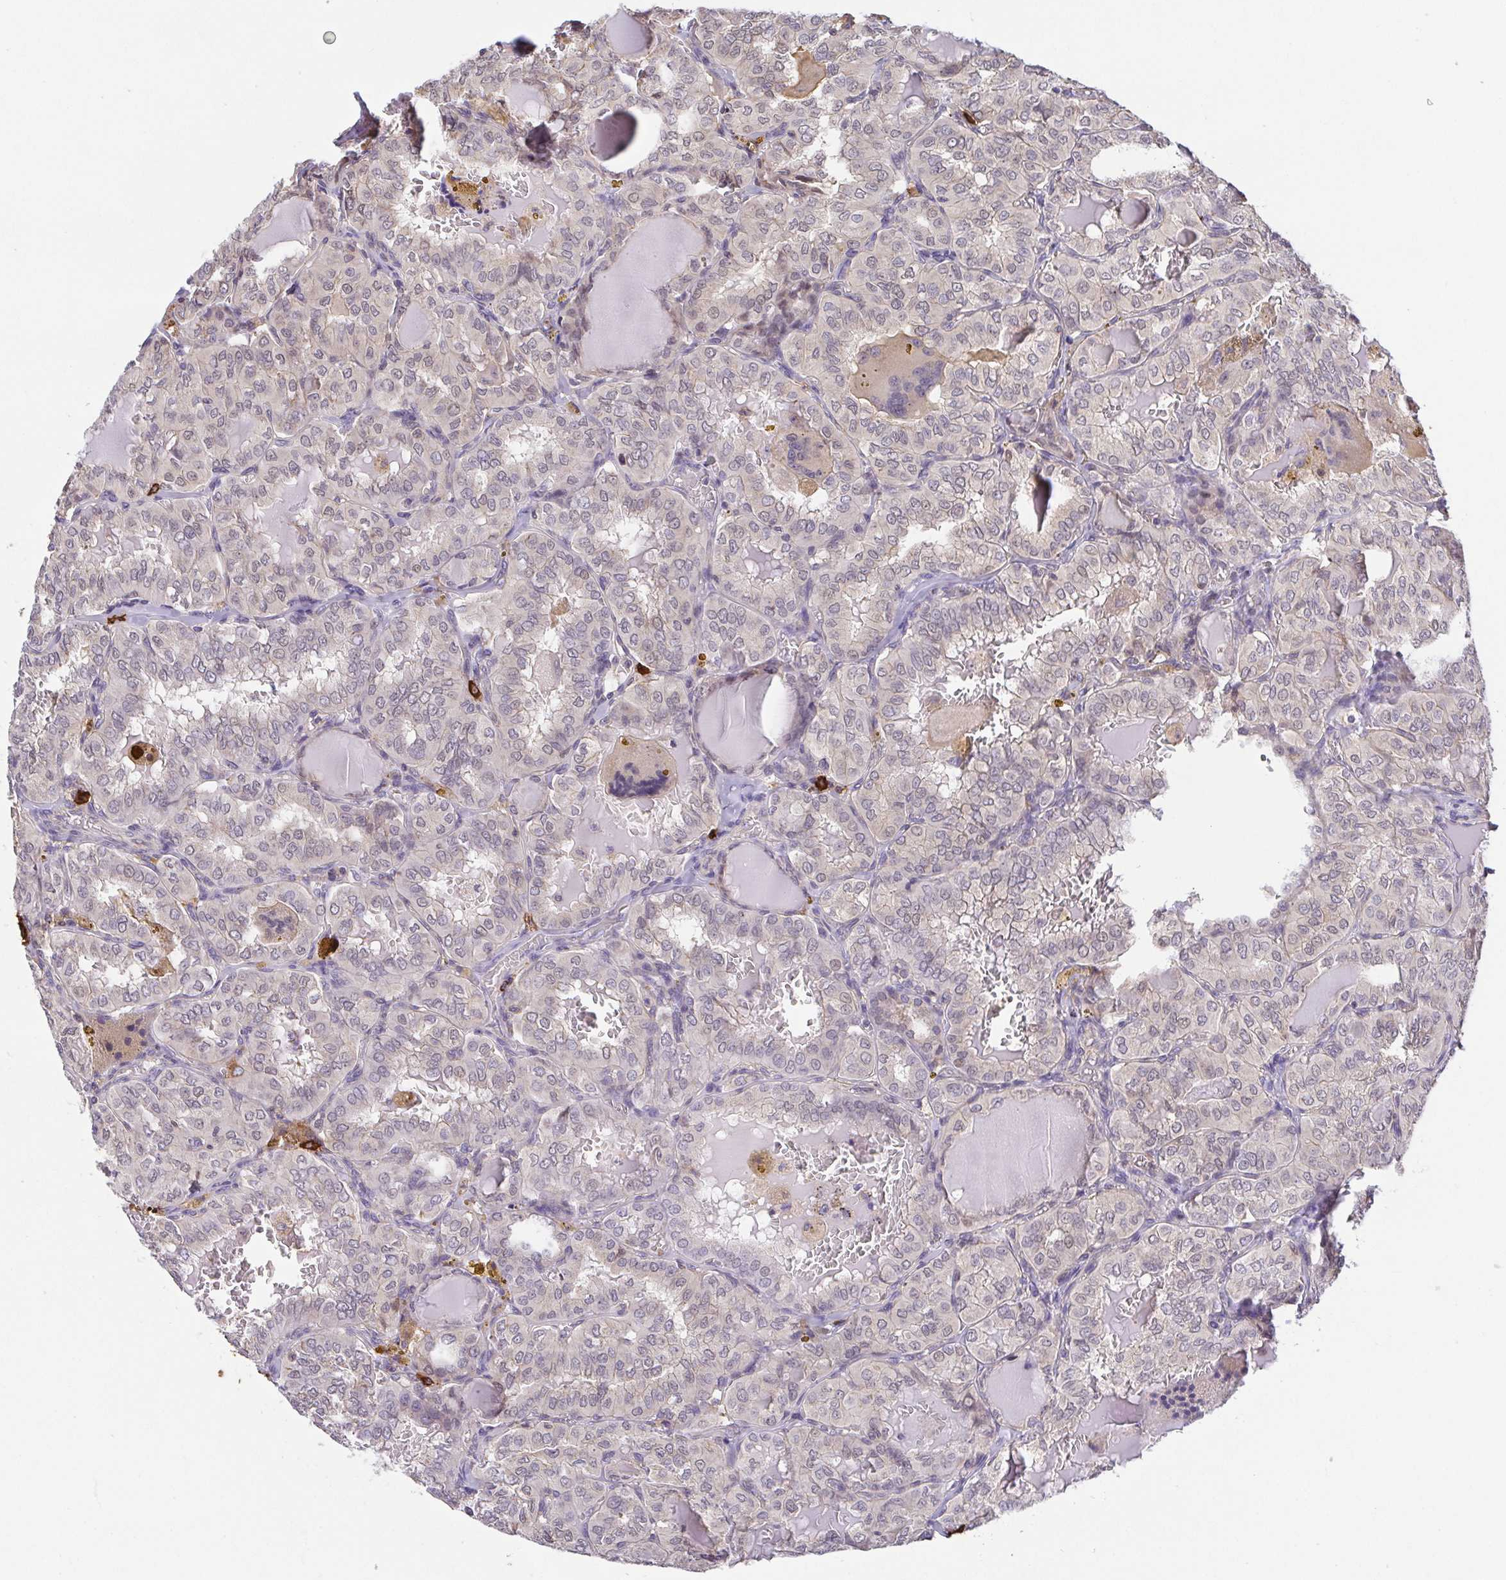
{"staining": {"intensity": "weak", "quantity": "<25%", "location": "cytoplasmic/membranous"}, "tissue": "thyroid cancer", "cell_type": "Tumor cells", "image_type": "cancer", "snomed": [{"axis": "morphology", "description": "Papillary adenocarcinoma, NOS"}, {"axis": "topography", "description": "Thyroid gland"}], "caption": "A histopathology image of thyroid papillary adenocarcinoma stained for a protein reveals no brown staining in tumor cells. (Stains: DAB immunohistochemistry with hematoxylin counter stain, Microscopy: brightfield microscopy at high magnification).", "gene": "PREPL", "patient": {"sex": "male", "age": 20}}